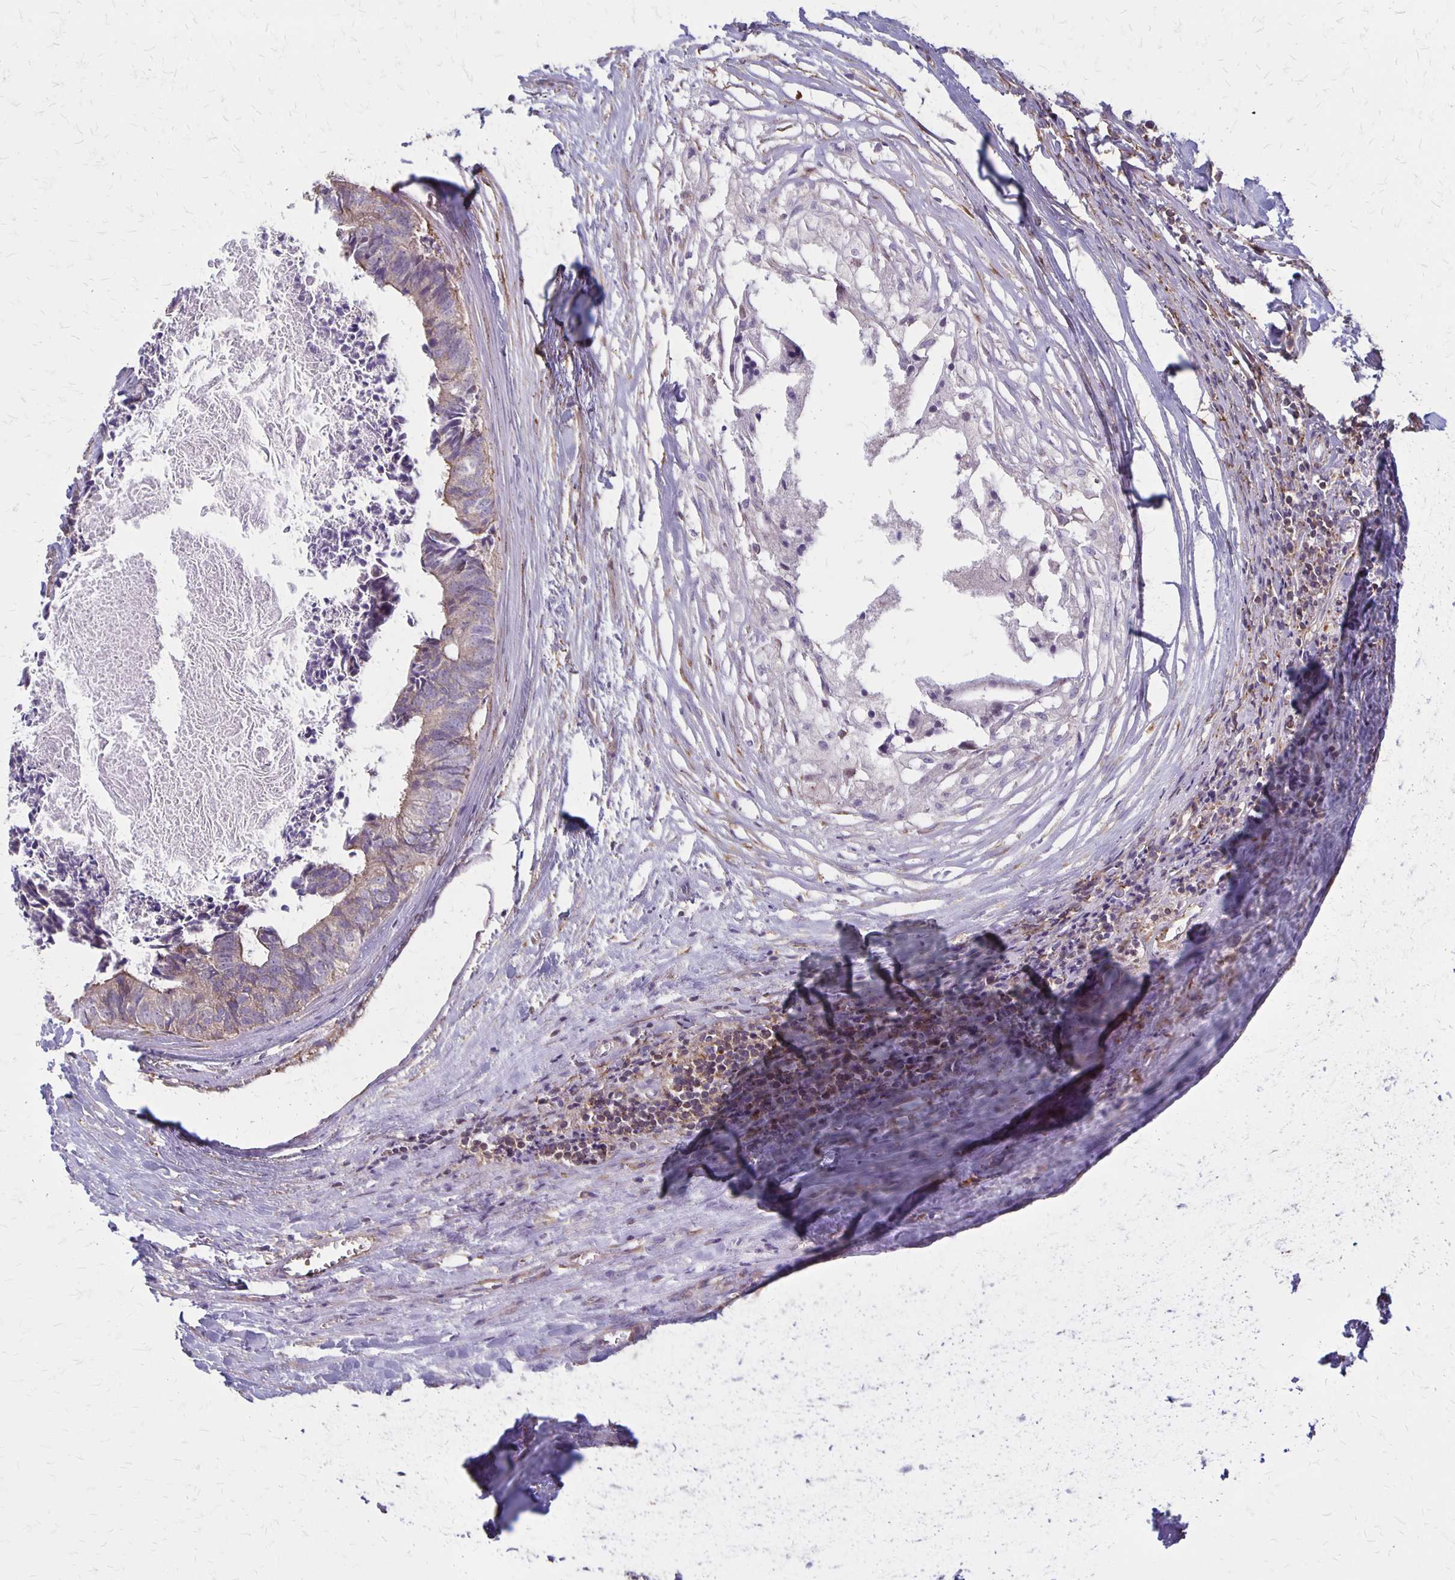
{"staining": {"intensity": "weak", "quantity": "<25%", "location": "cytoplasmic/membranous"}, "tissue": "colorectal cancer", "cell_type": "Tumor cells", "image_type": "cancer", "snomed": [{"axis": "morphology", "description": "Adenocarcinoma, NOS"}, {"axis": "topography", "description": "Colon"}, {"axis": "topography", "description": "Rectum"}], "caption": "The immunohistochemistry (IHC) histopathology image has no significant positivity in tumor cells of colorectal cancer (adenocarcinoma) tissue. Brightfield microscopy of immunohistochemistry stained with DAB (3,3'-diaminobenzidine) (brown) and hematoxylin (blue), captured at high magnification.", "gene": "SEPTIN5", "patient": {"sex": "male", "age": 57}}